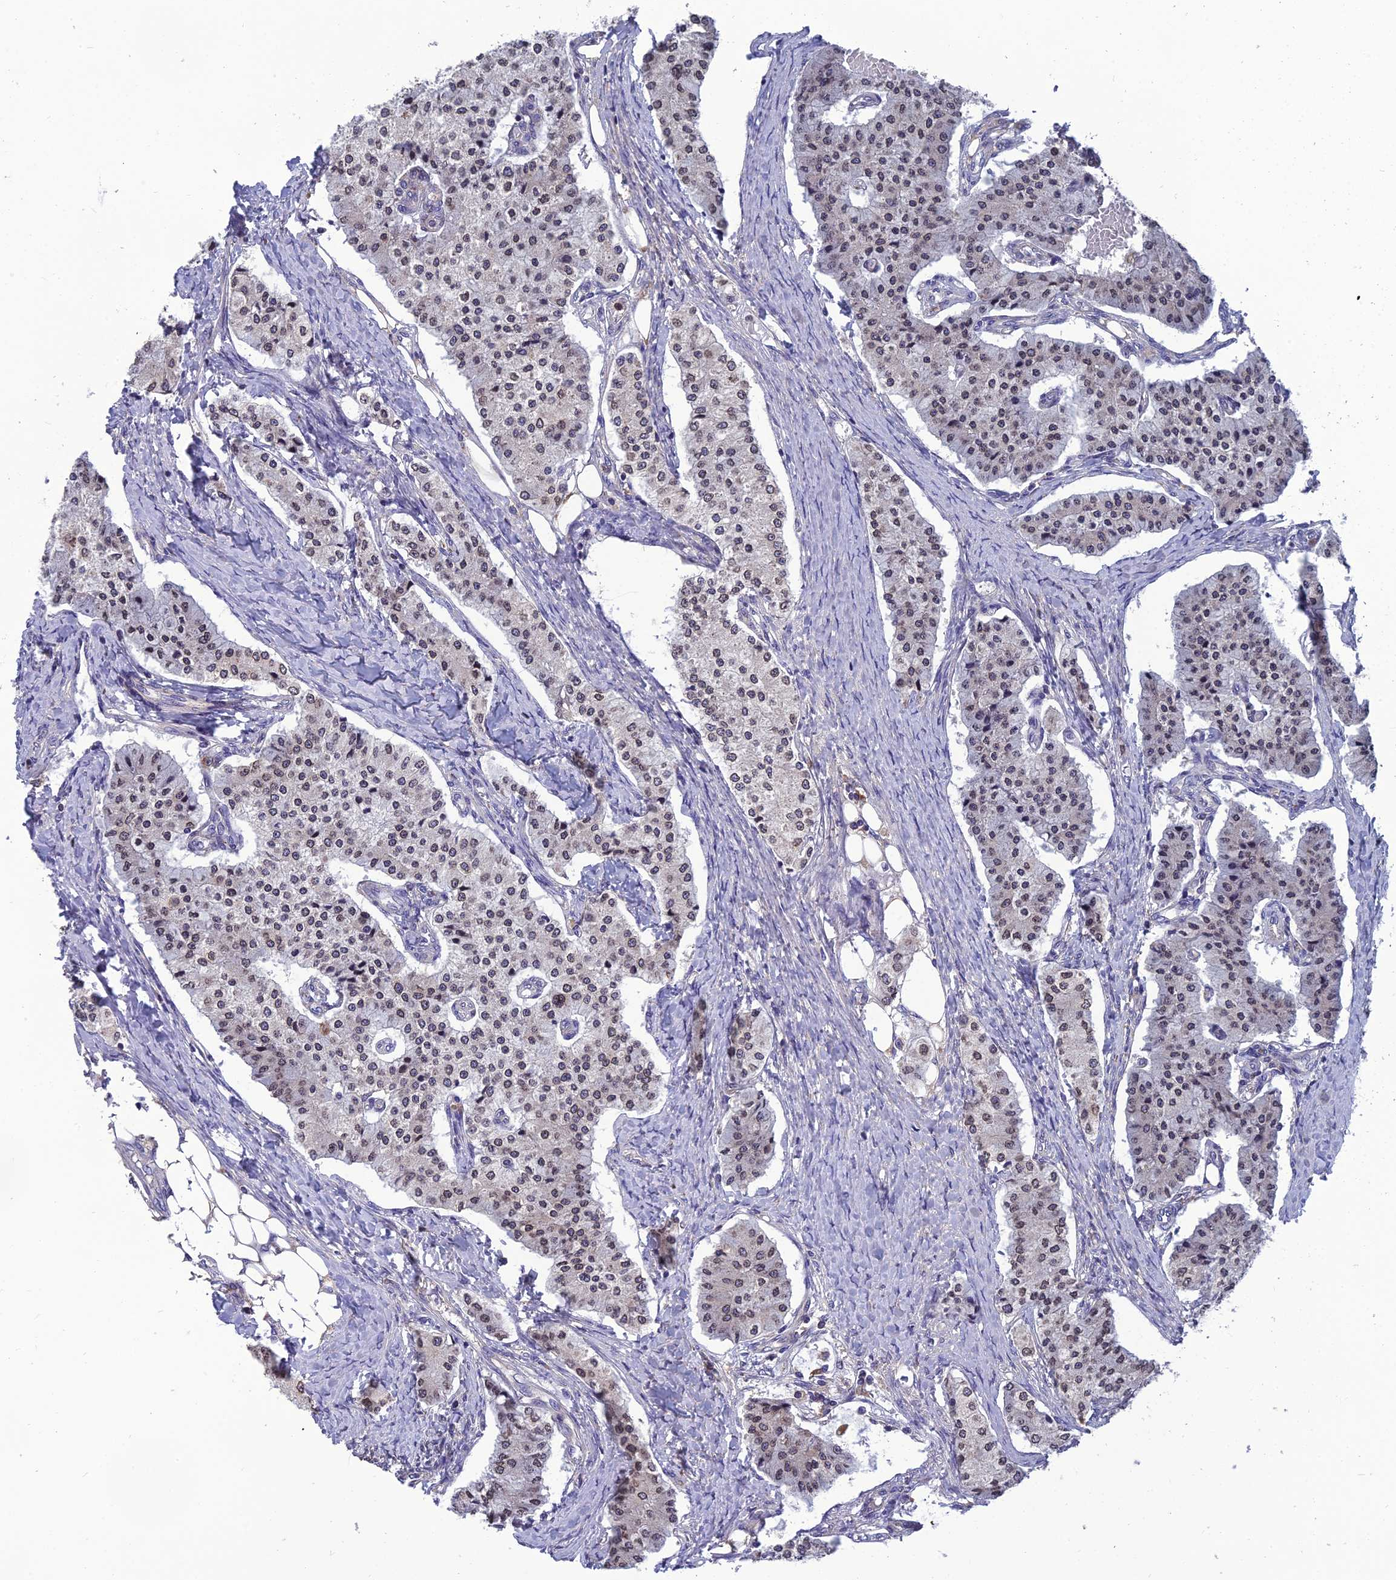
{"staining": {"intensity": "weak", "quantity": "25%-75%", "location": "nuclear"}, "tissue": "carcinoid", "cell_type": "Tumor cells", "image_type": "cancer", "snomed": [{"axis": "morphology", "description": "Carcinoid, malignant, NOS"}, {"axis": "topography", "description": "Colon"}], "caption": "Immunohistochemical staining of malignant carcinoid reveals low levels of weak nuclear positivity in about 25%-75% of tumor cells.", "gene": "UMAD1", "patient": {"sex": "female", "age": 52}}